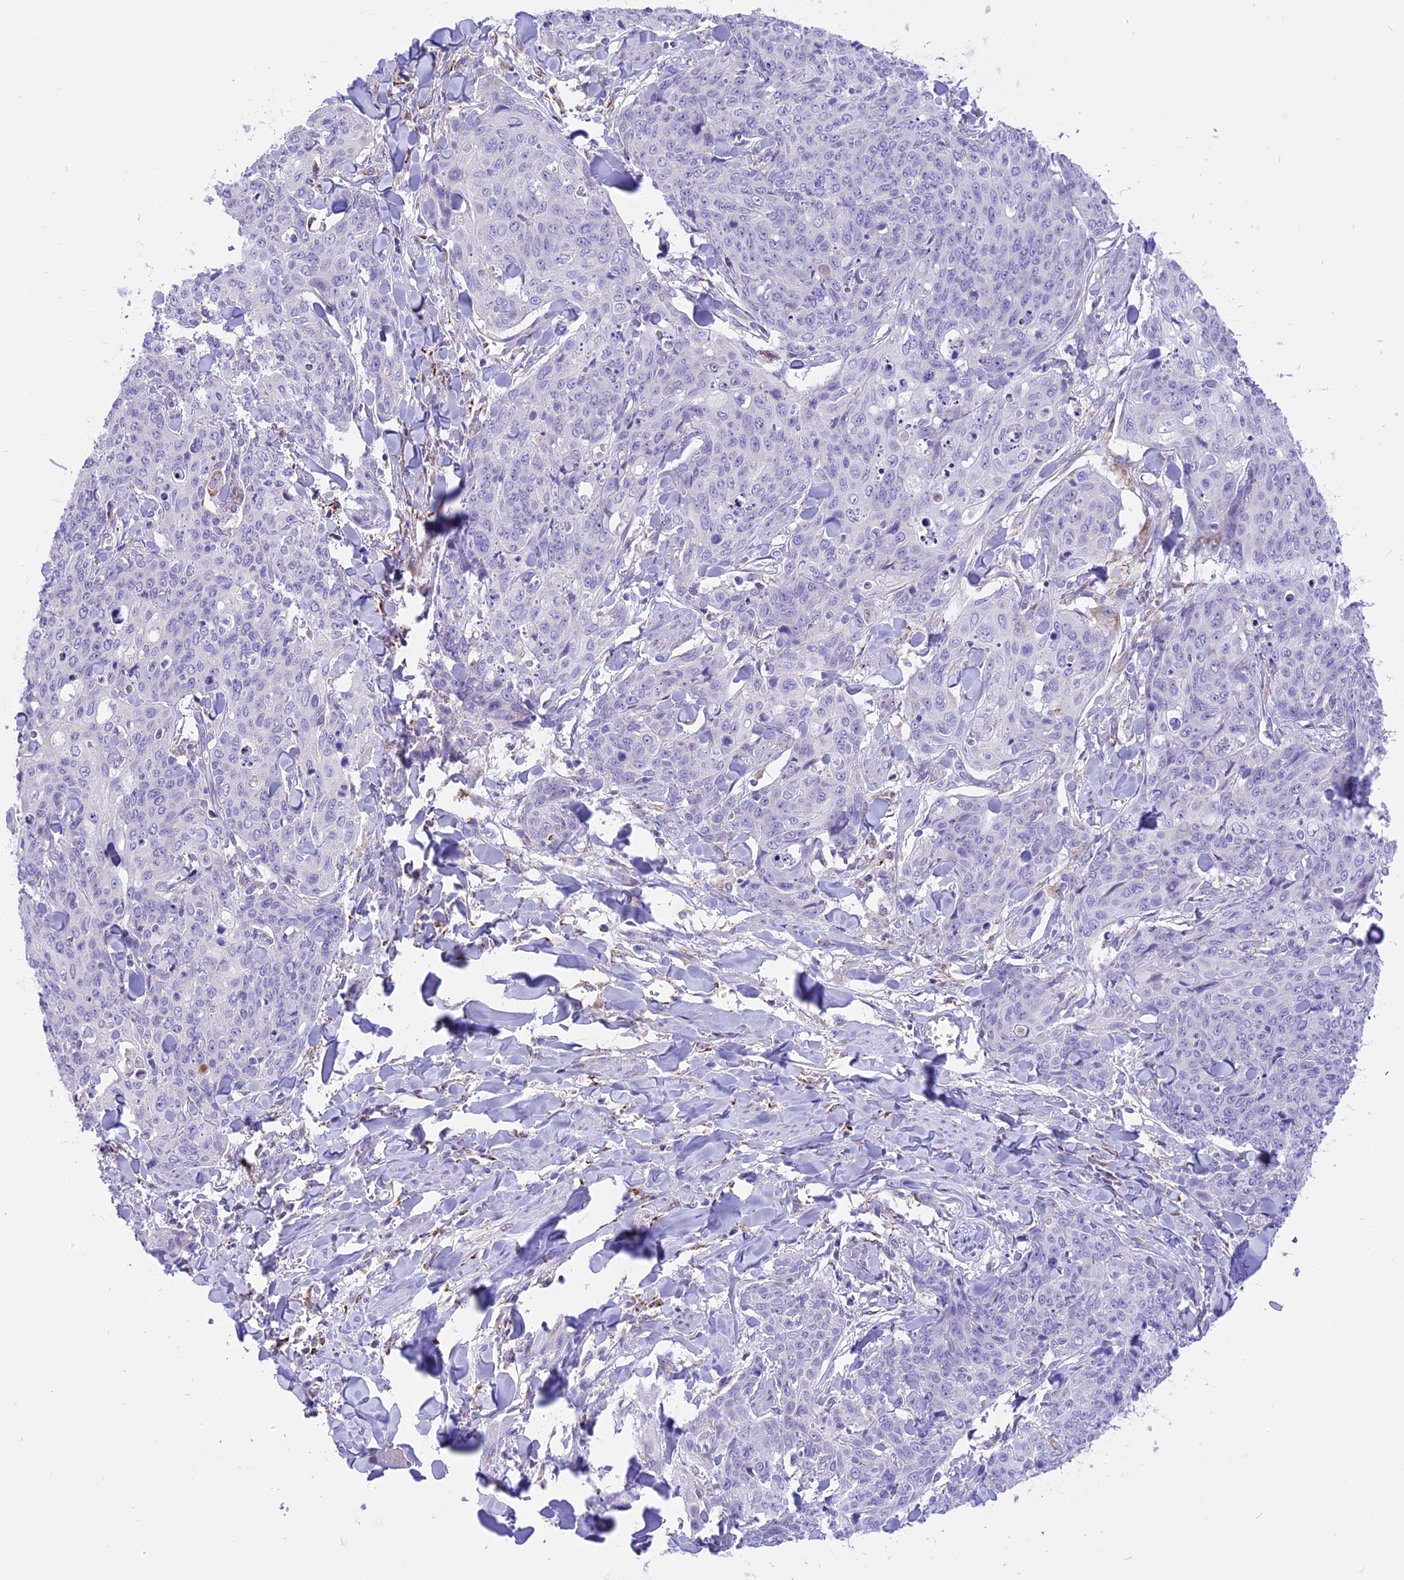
{"staining": {"intensity": "negative", "quantity": "none", "location": "none"}, "tissue": "skin cancer", "cell_type": "Tumor cells", "image_type": "cancer", "snomed": [{"axis": "morphology", "description": "Squamous cell carcinoma, NOS"}, {"axis": "topography", "description": "Skin"}, {"axis": "topography", "description": "Vulva"}], "caption": "The photomicrograph exhibits no significant expression in tumor cells of skin cancer (squamous cell carcinoma). (DAB (3,3'-diaminobenzidine) immunohistochemistry (IHC) with hematoxylin counter stain).", "gene": "ARMCX6", "patient": {"sex": "female", "age": 85}}